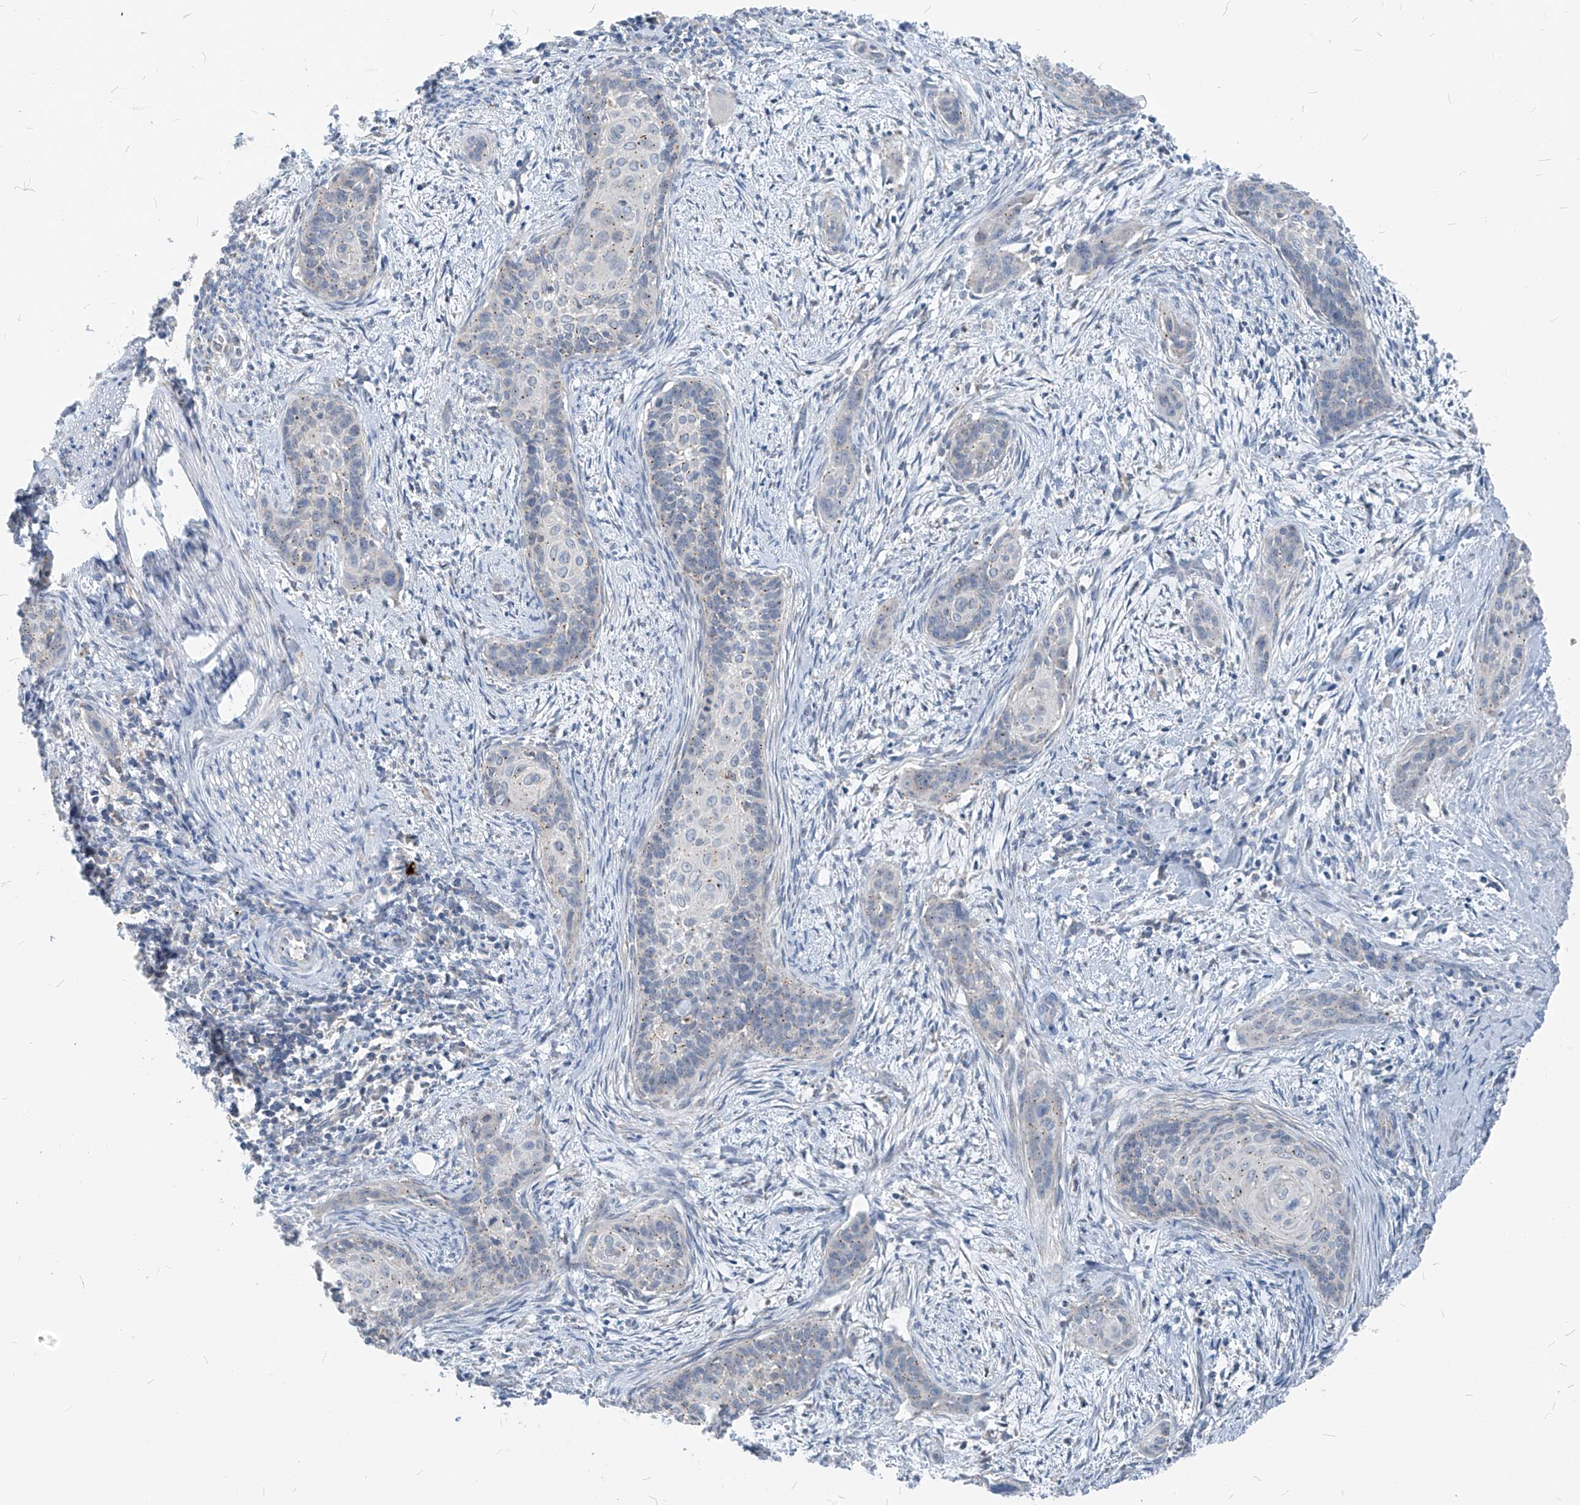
{"staining": {"intensity": "negative", "quantity": "none", "location": "none"}, "tissue": "cervical cancer", "cell_type": "Tumor cells", "image_type": "cancer", "snomed": [{"axis": "morphology", "description": "Squamous cell carcinoma, NOS"}, {"axis": "topography", "description": "Cervix"}], "caption": "DAB immunohistochemical staining of cervical squamous cell carcinoma reveals no significant positivity in tumor cells. (DAB (3,3'-diaminobenzidine) immunohistochemistry visualized using brightfield microscopy, high magnification).", "gene": "CHMP2B", "patient": {"sex": "female", "age": 33}}